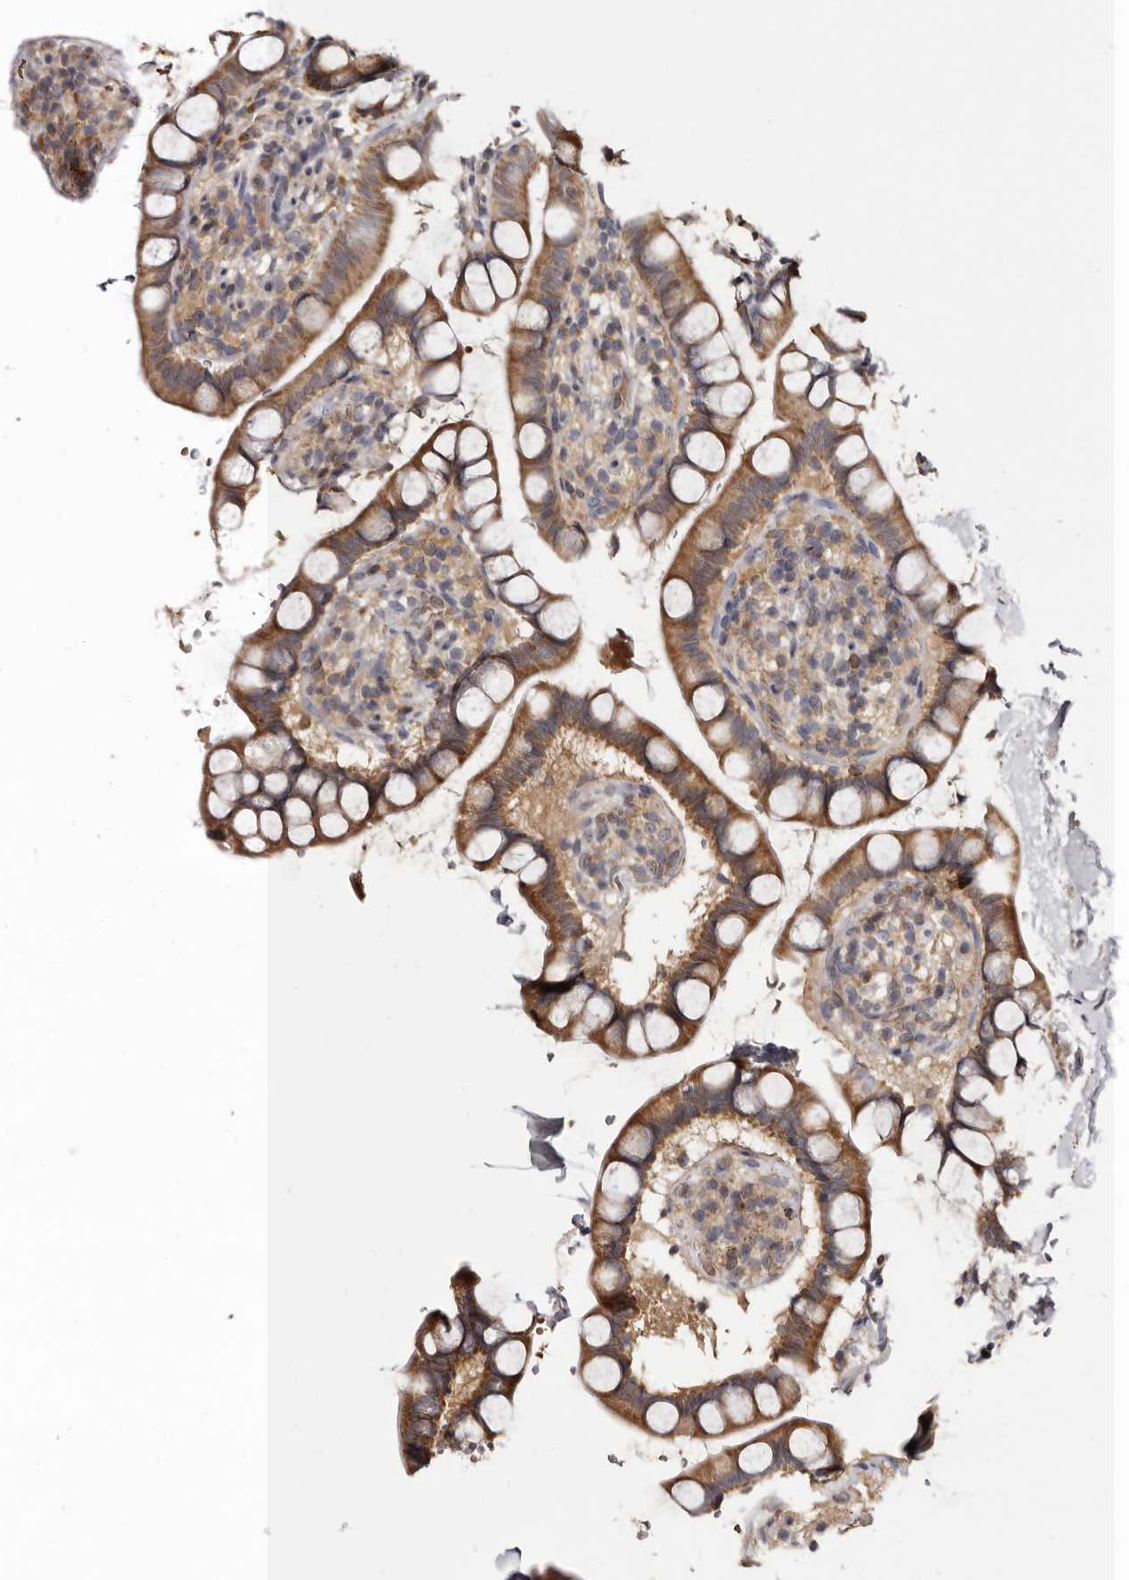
{"staining": {"intensity": "moderate", "quantity": ">75%", "location": "cytoplasmic/membranous"}, "tissue": "small intestine", "cell_type": "Glandular cells", "image_type": "normal", "snomed": [{"axis": "morphology", "description": "Normal tissue, NOS"}, {"axis": "topography", "description": "Smooth muscle"}, {"axis": "topography", "description": "Small intestine"}], "caption": "Unremarkable small intestine demonstrates moderate cytoplasmic/membranous expression in approximately >75% of glandular cells, visualized by immunohistochemistry. (DAB (3,3'-diaminobenzidine) = brown stain, brightfield microscopy at high magnification).", "gene": "BAX", "patient": {"sex": "female", "age": 84}}